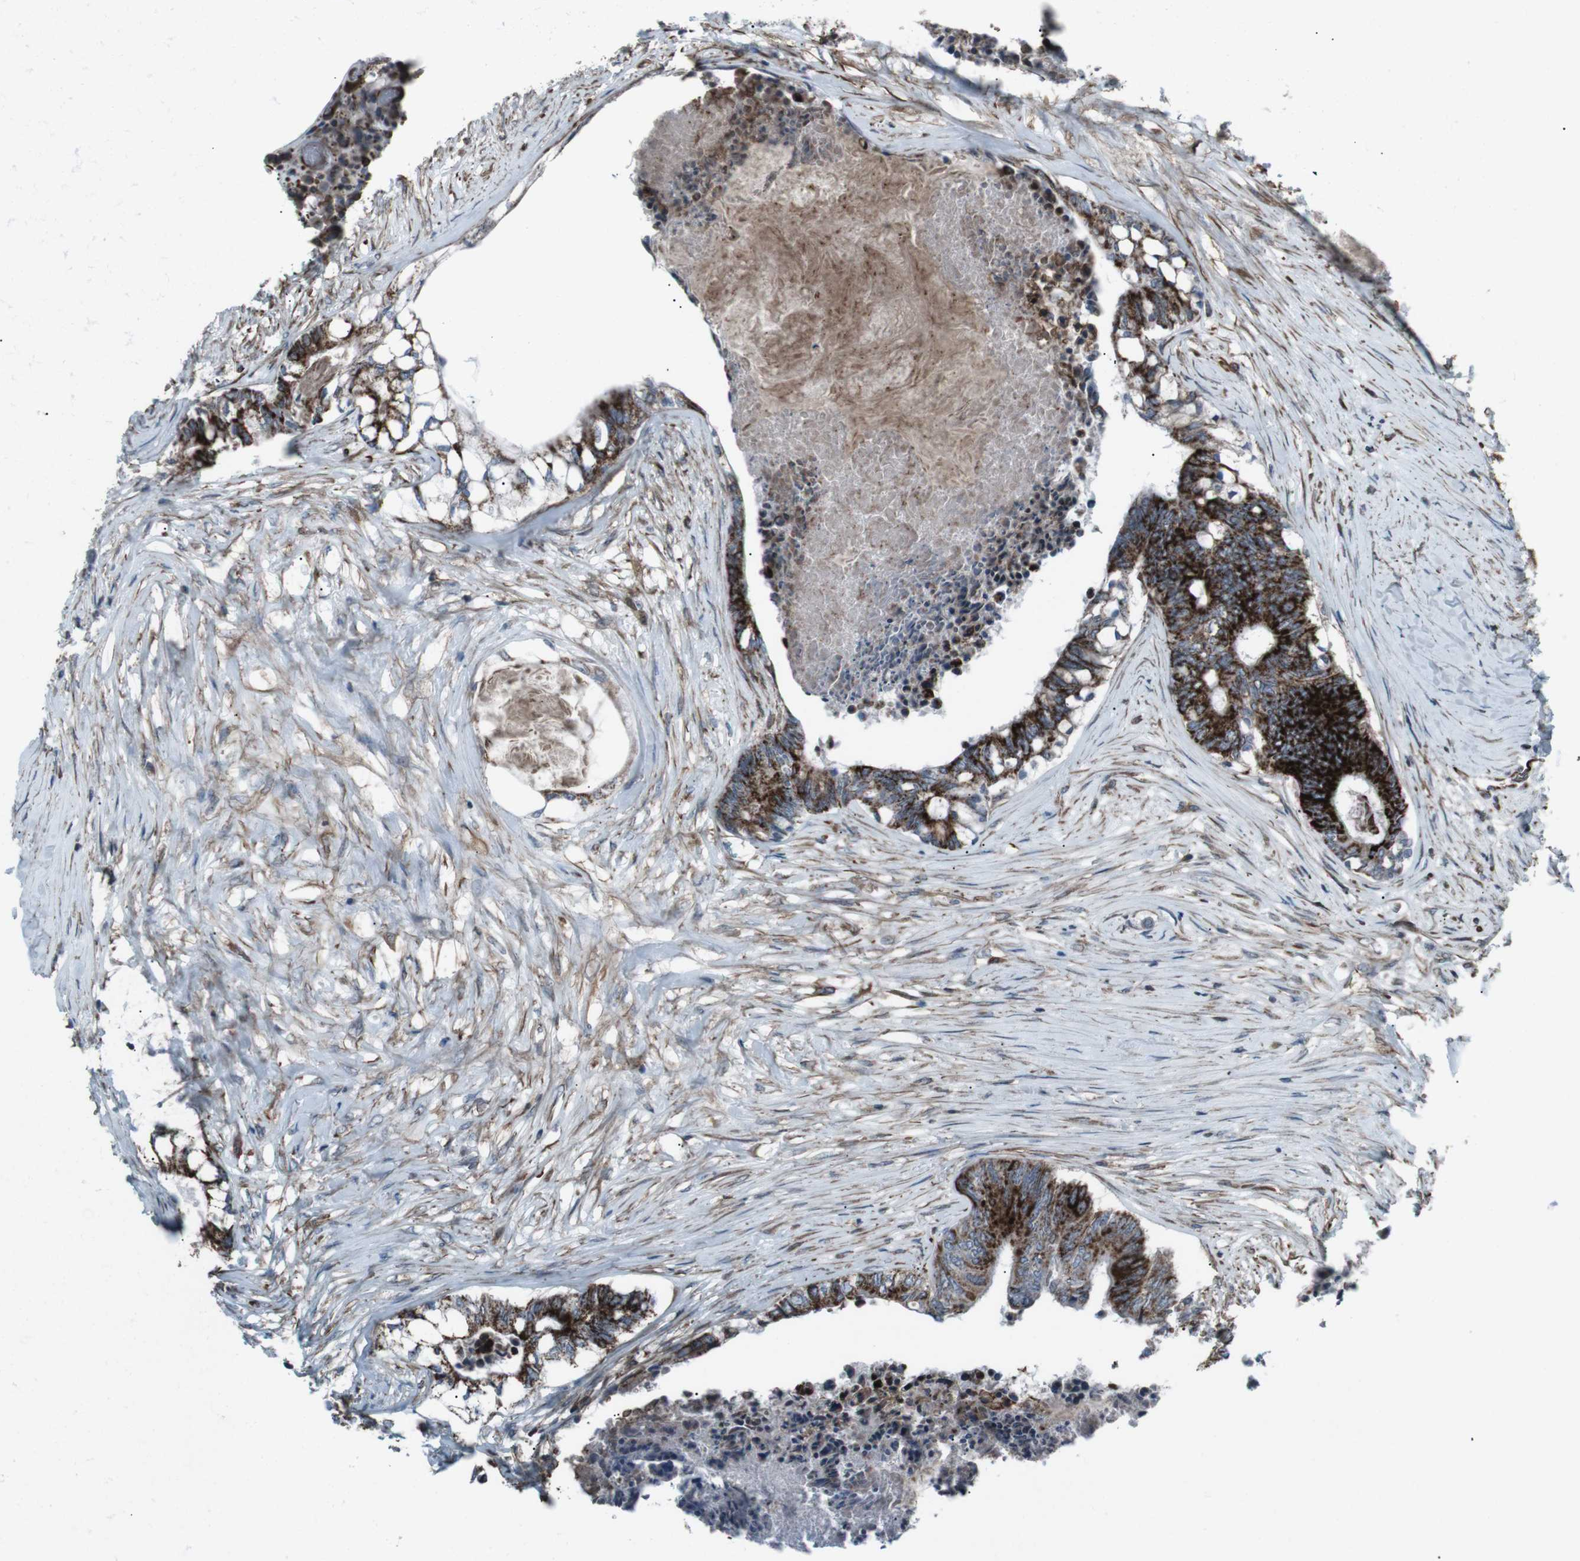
{"staining": {"intensity": "strong", "quantity": ">75%", "location": "cytoplasmic/membranous"}, "tissue": "colorectal cancer", "cell_type": "Tumor cells", "image_type": "cancer", "snomed": [{"axis": "morphology", "description": "Adenocarcinoma, NOS"}, {"axis": "topography", "description": "Rectum"}], "caption": "Approximately >75% of tumor cells in colorectal cancer (adenocarcinoma) display strong cytoplasmic/membranous protein positivity as visualized by brown immunohistochemical staining.", "gene": "TMEM141", "patient": {"sex": "male", "age": 63}}